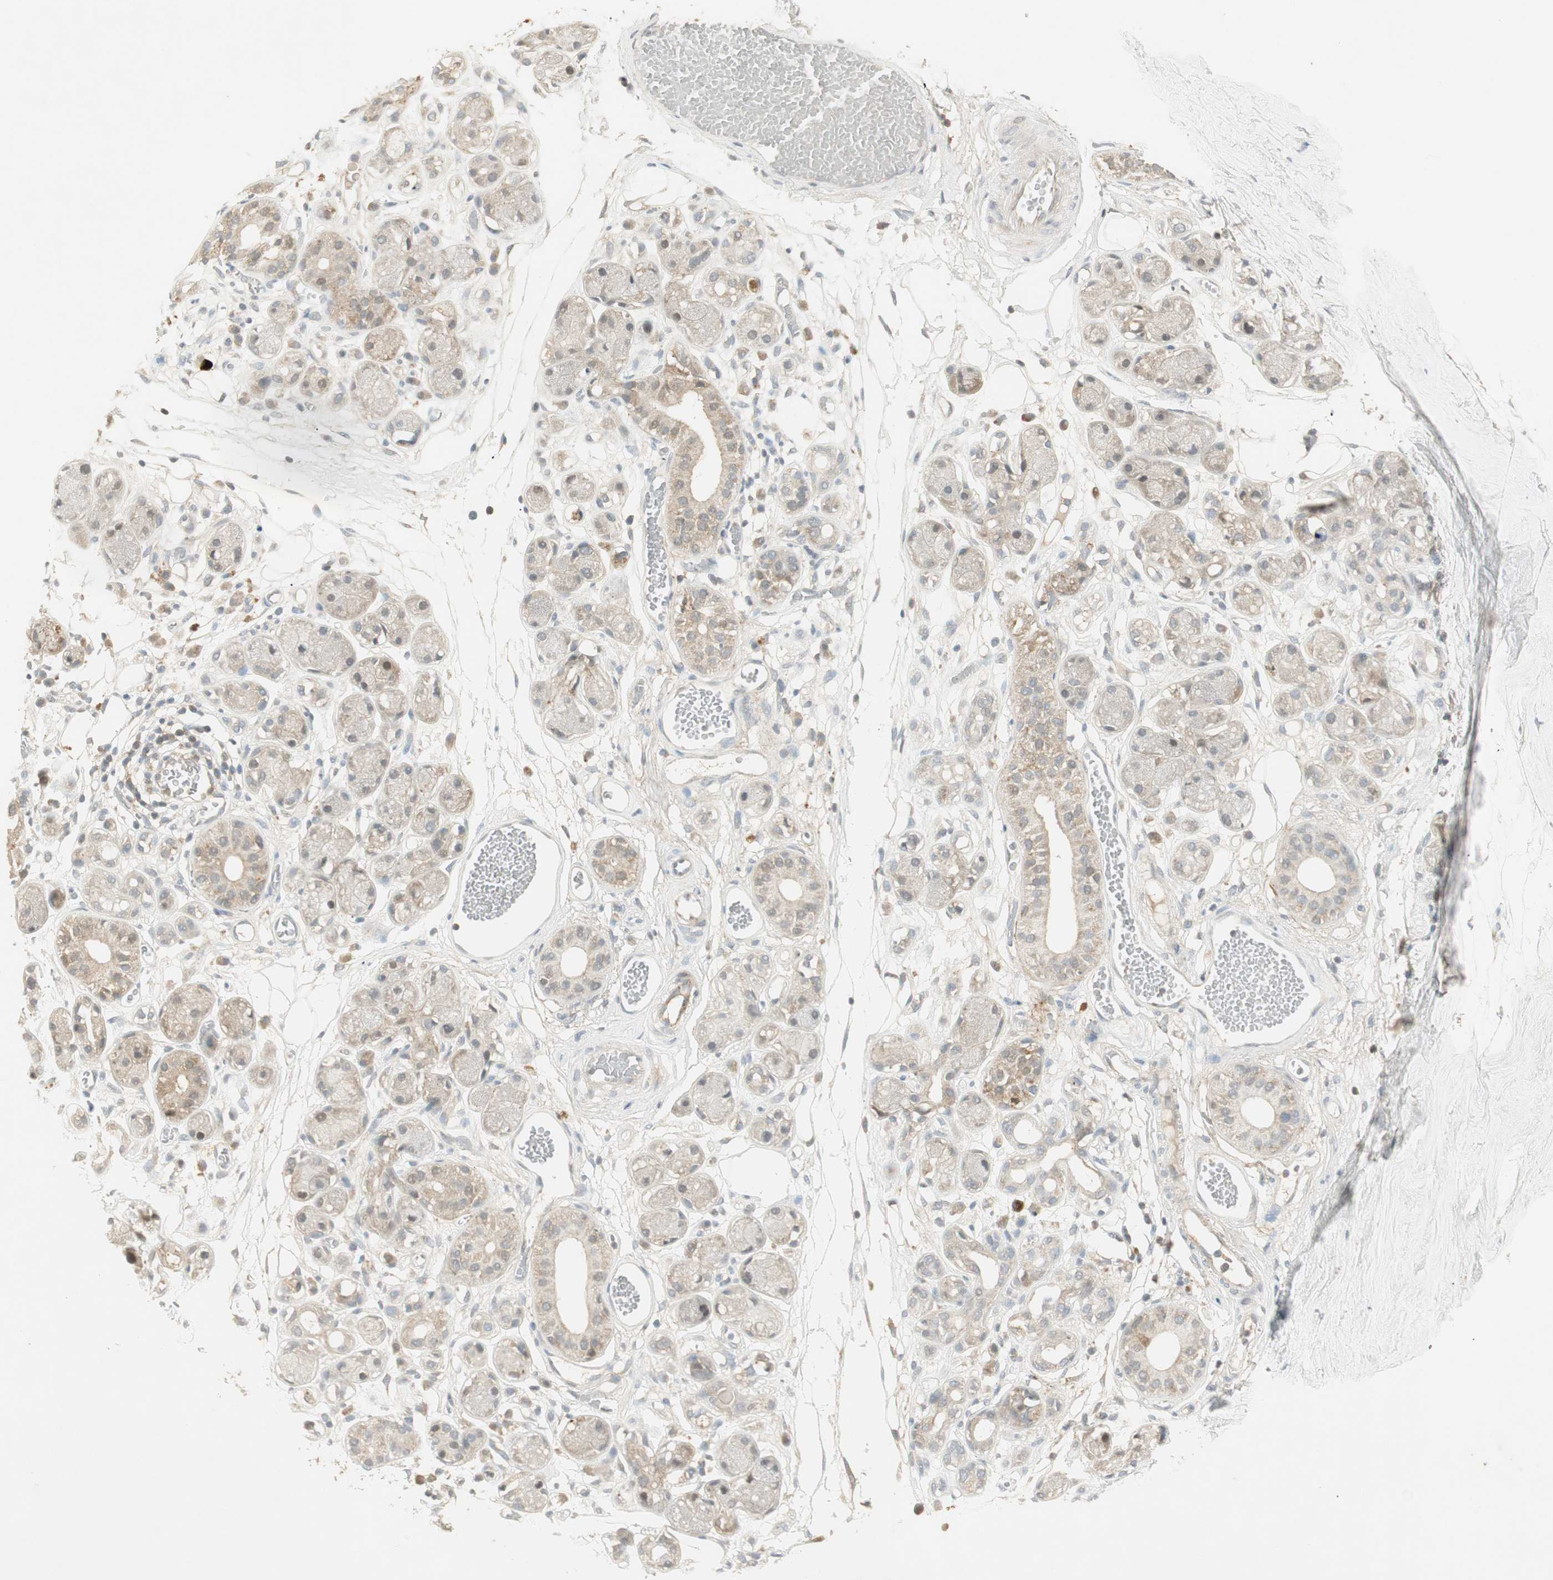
{"staining": {"intensity": "weak", "quantity": "<25%", "location": "cytoplasmic/membranous"}, "tissue": "adipose tissue", "cell_type": "Adipocytes", "image_type": "normal", "snomed": [{"axis": "morphology", "description": "Normal tissue, NOS"}, {"axis": "morphology", "description": "Inflammation, NOS"}, {"axis": "topography", "description": "Vascular tissue"}, {"axis": "topography", "description": "Salivary gland"}], "caption": "The histopathology image displays no significant staining in adipocytes of adipose tissue.", "gene": "USP2", "patient": {"sex": "female", "age": 75}}